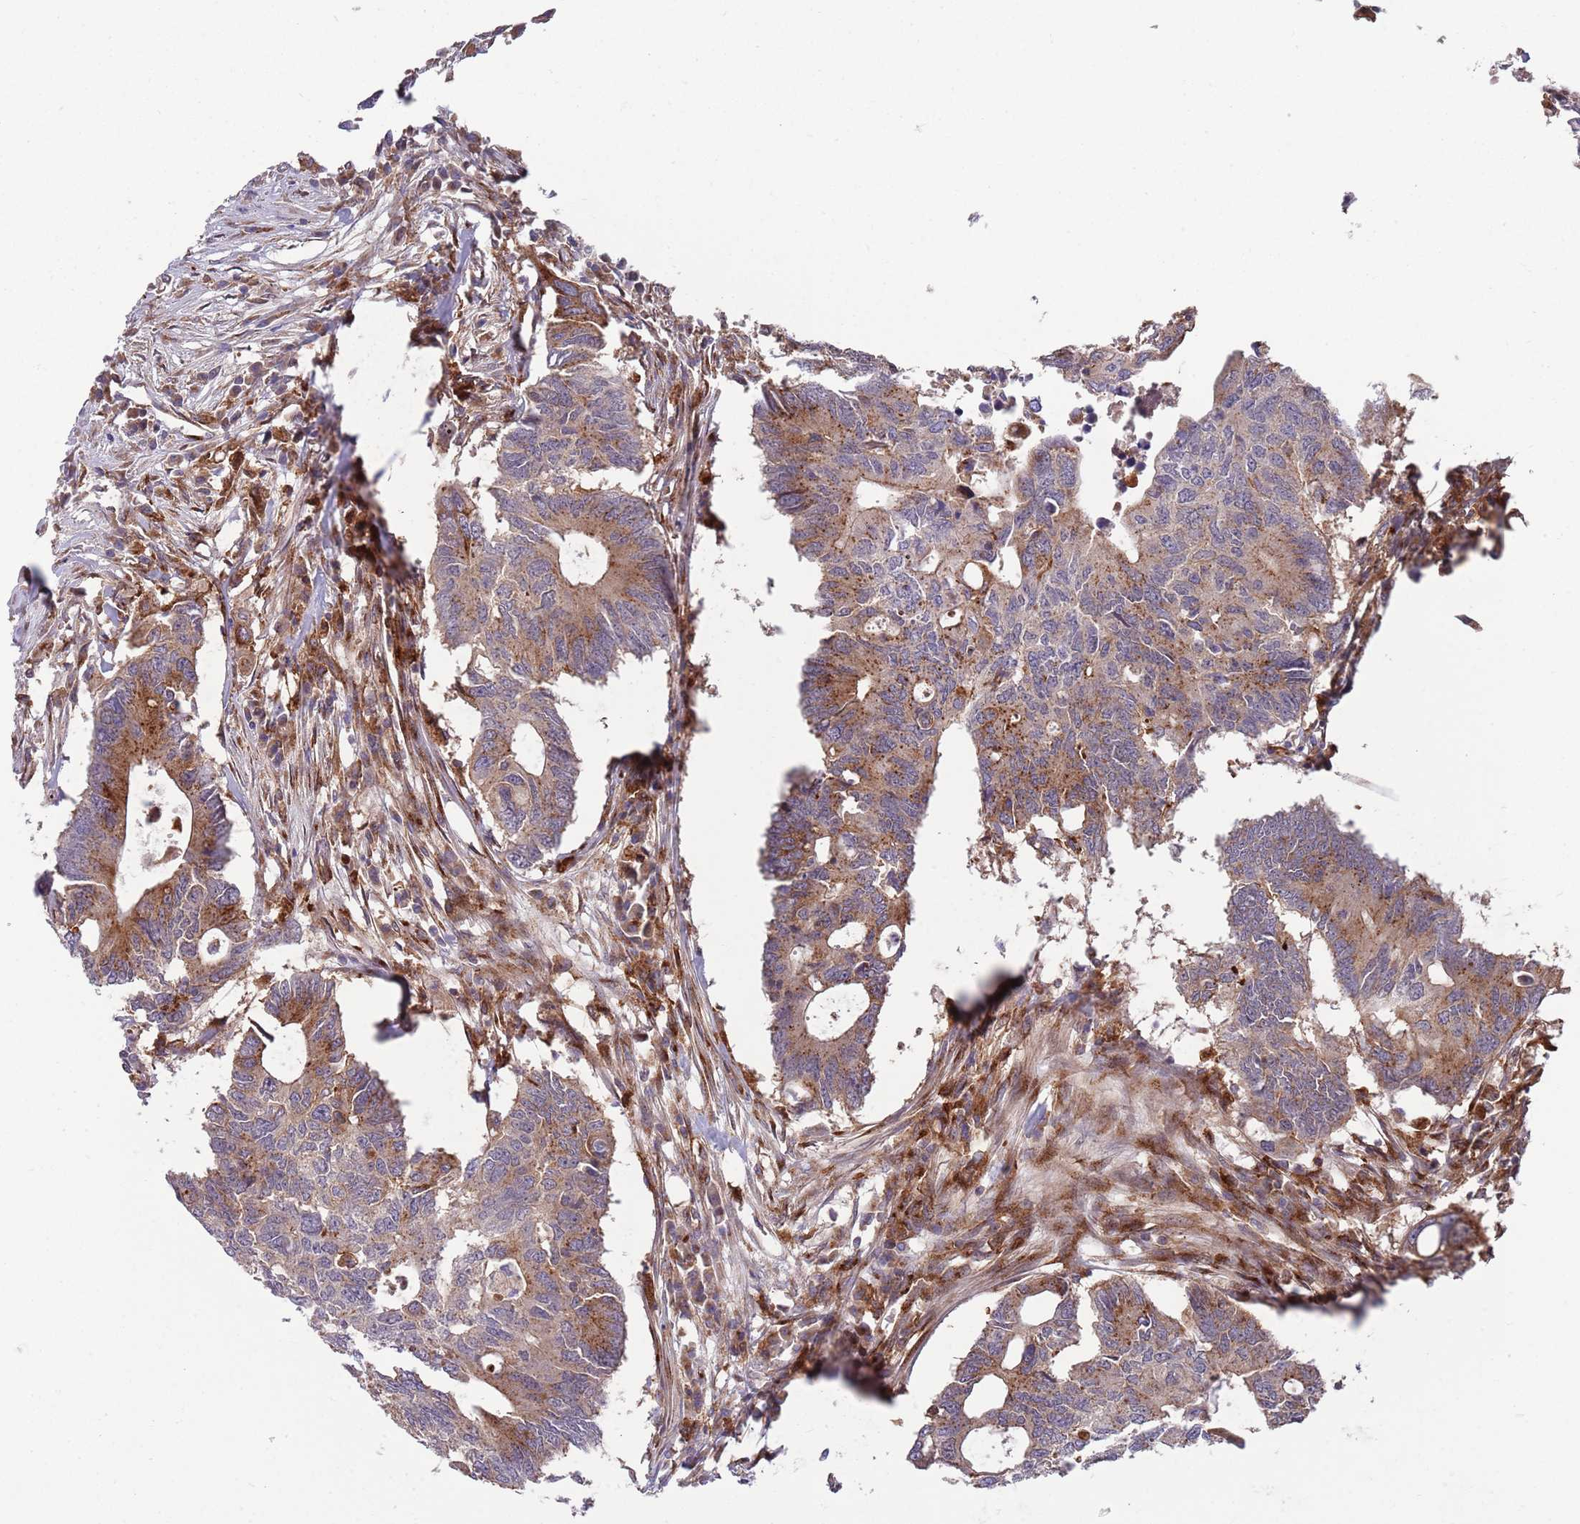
{"staining": {"intensity": "moderate", "quantity": ">75%", "location": "cytoplasmic/membranous"}, "tissue": "colorectal cancer", "cell_type": "Tumor cells", "image_type": "cancer", "snomed": [{"axis": "morphology", "description": "Adenocarcinoma, NOS"}, {"axis": "topography", "description": "Colon"}], "caption": "An immunohistochemistry micrograph of tumor tissue is shown. Protein staining in brown highlights moderate cytoplasmic/membranous positivity in colorectal adenocarcinoma within tumor cells.", "gene": "BTBD7", "patient": {"sex": "male", "age": 71}}